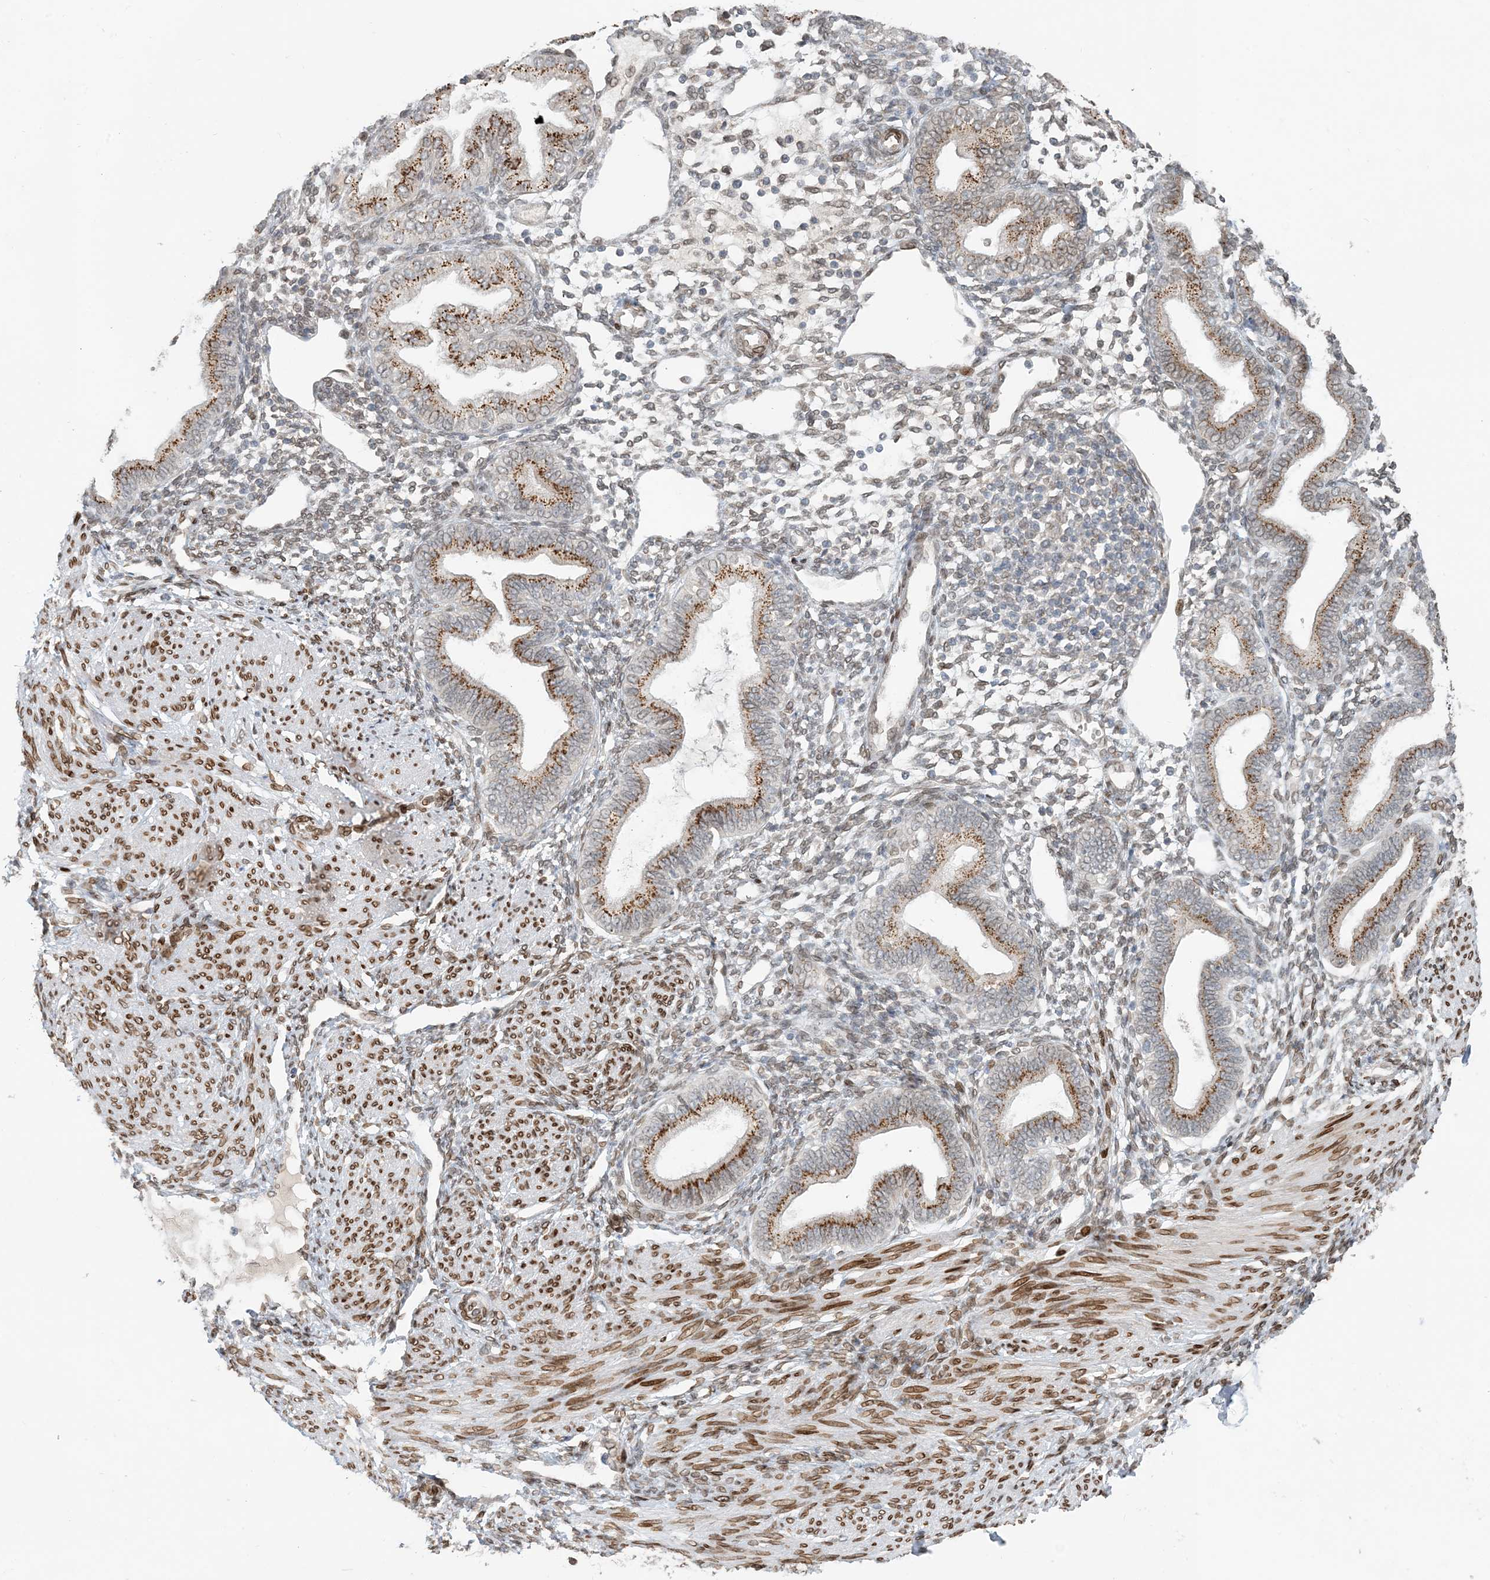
{"staining": {"intensity": "negative", "quantity": "none", "location": "none"}, "tissue": "endometrium", "cell_type": "Cells in endometrial stroma", "image_type": "normal", "snomed": [{"axis": "morphology", "description": "Normal tissue, NOS"}, {"axis": "topography", "description": "Endometrium"}], "caption": "High magnification brightfield microscopy of unremarkable endometrium stained with DAB (3,3'-diaminobenzidine) (brown) and counterstained with hematoxylin (blue): cells in endometrial stroma show no significant staining. The staining is performed using DAB (3,3'-diaminobenzidine) brown chromogen with nuclei counter-stained in using hematoxylin.", "gene": "SLC35A2", "patient": {"sex": "female", "age": 53}}